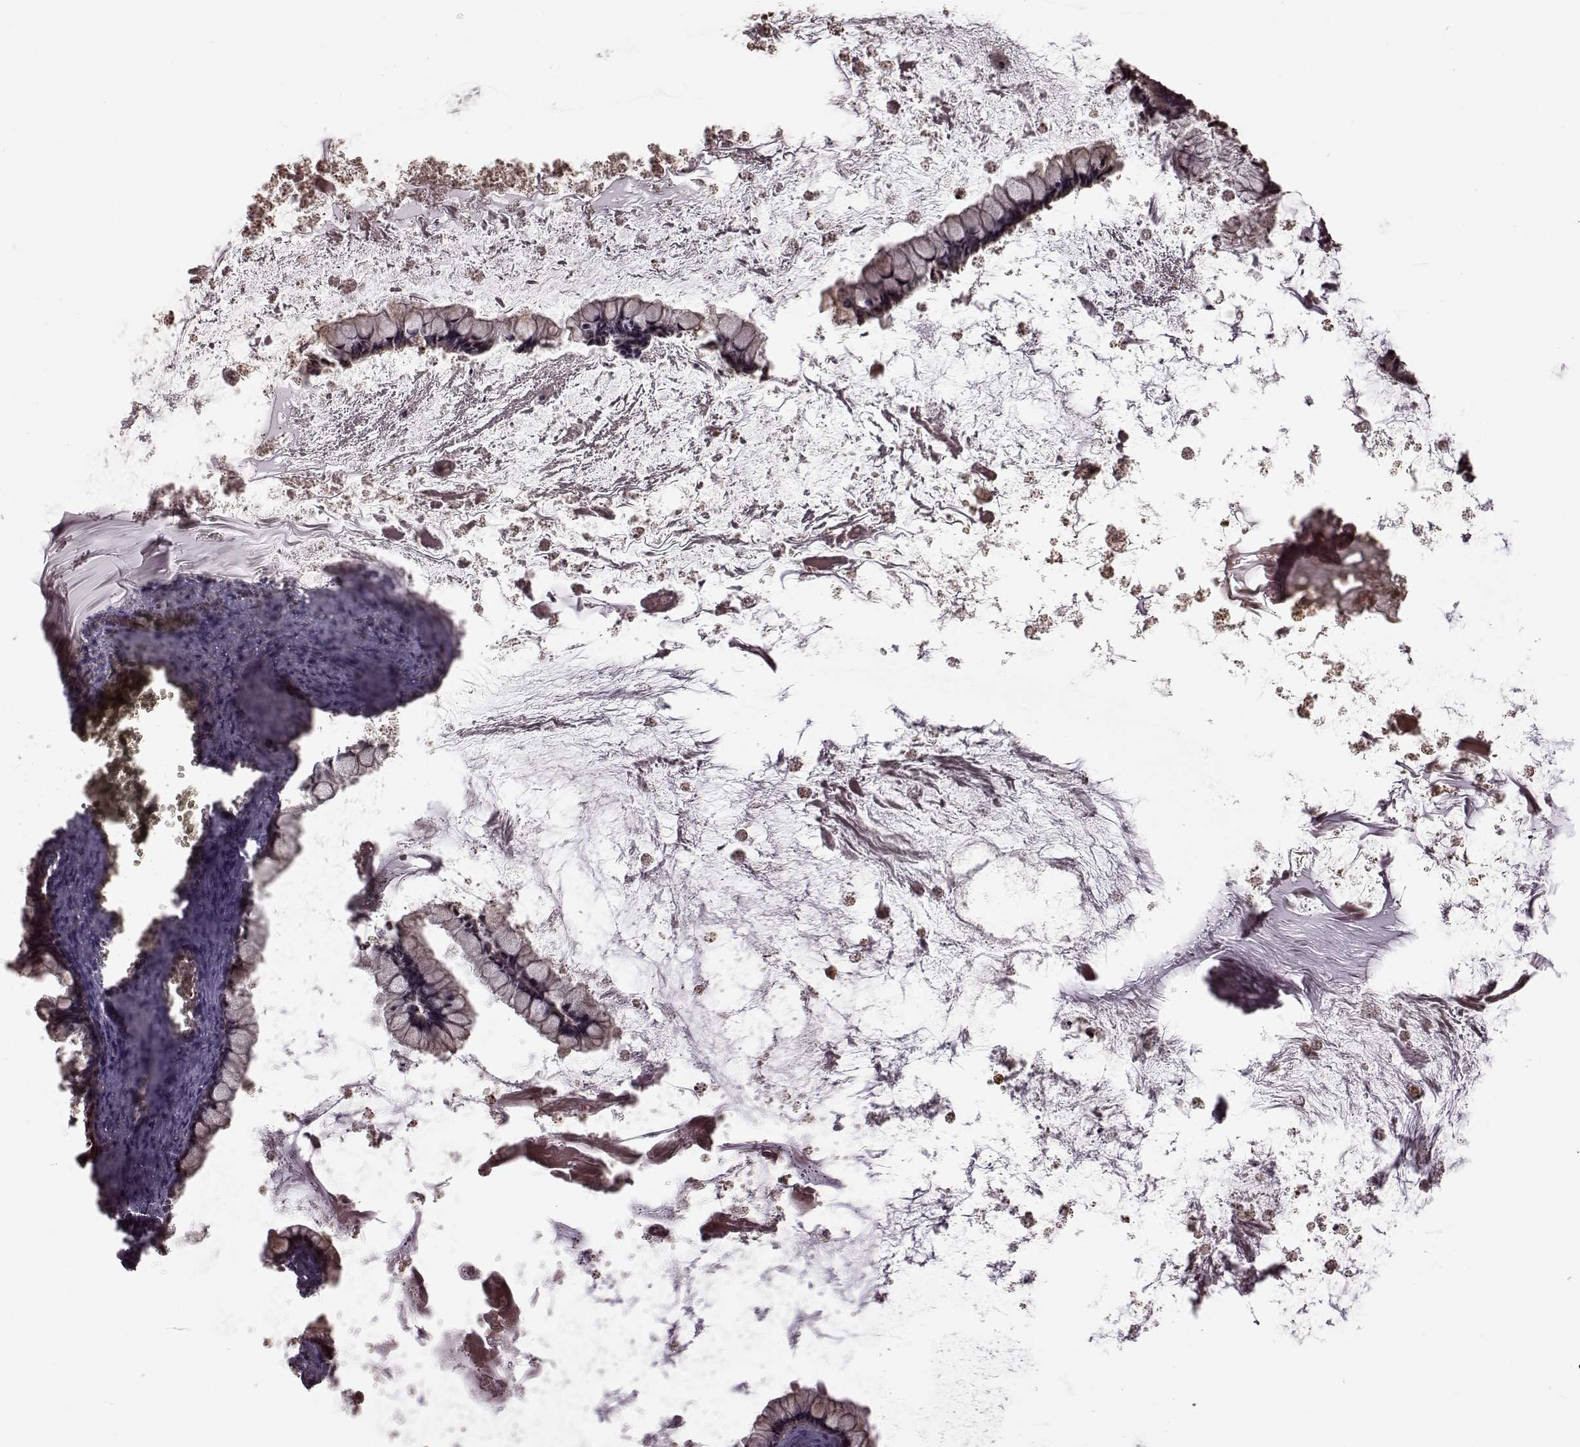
{"staining": {"intensity": "negative", "quantity": "none", "location": "none"}, "tissue": "ovarian cancer", "cell_type": "Tumor cells", "image_type": "cancer", "snomed": [{"axis": "morphology", "description": "Cystadenocarcinoma, mucinous, NOS"}, {"axis": "topography", "description": "Ovary"}], "caption": "An IHC image of ovarian cancer is shown. There is no staining in tumor cells of ovarian cancer. The staining was performed using DAB (3,3'-diaminobenzidine) to visualize the protein expression in brown, while the nuclei were stained in blue with hematoxylin (Magnification: 20x).", "gene": "CRB1", "patient": {"sex": "female", "age": 67}}